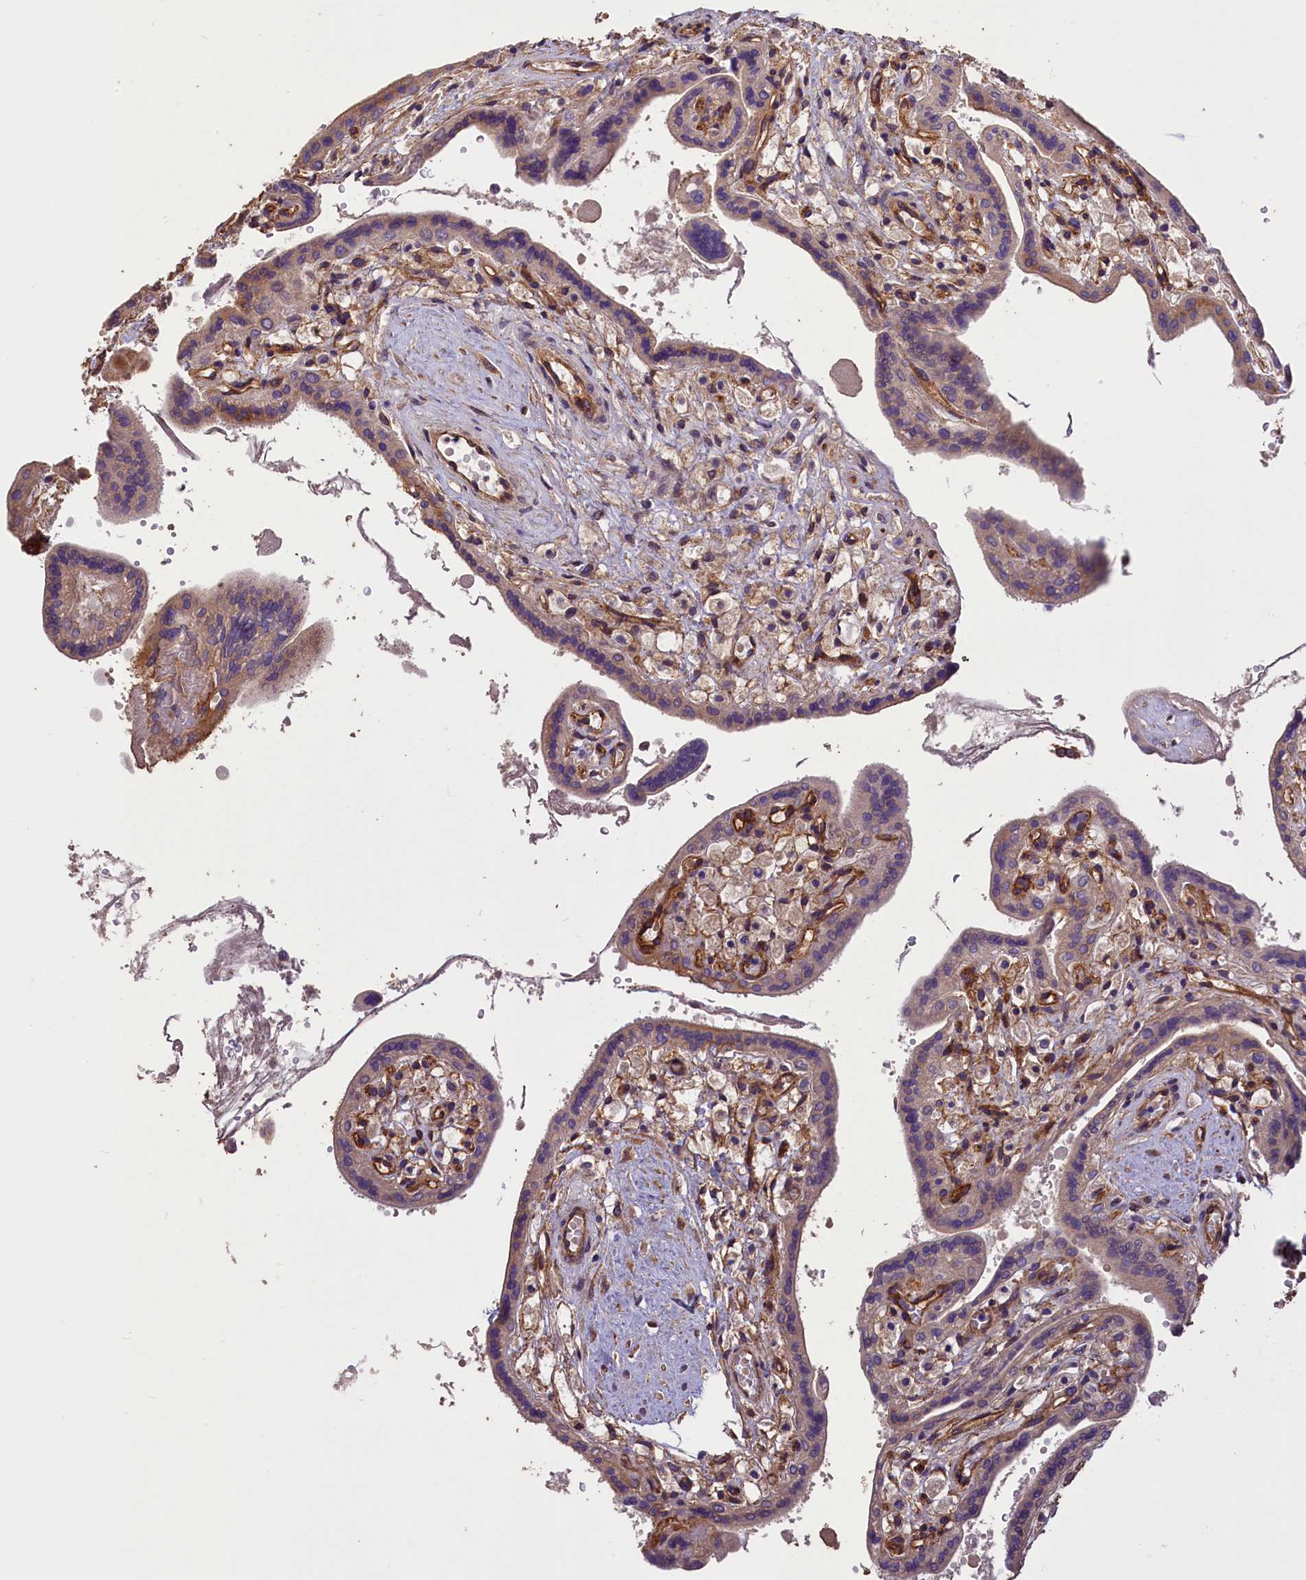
{"staining": {"intensity": "moderate", "quantity": "25%-75%", "location": "cytoplasmic/membranous"}, "tissue": "placenta", "cell_type": "Trophoblastic cells", "image_type": "normal", "snomed": [{"axis": "morphology", "description": "Normal tissue, NOS"}, {"axis": "topography", "description": "Placenta"}], "caption": "Moderate cytoplasmic/membranous positivity for a protein is seen in approximately 25%-75% of trophoblastic cells of benign placenta using immunohistochemistry (IHC).", "gene": "ERMARD", "patient": {"sex": "female", "age": 37}}